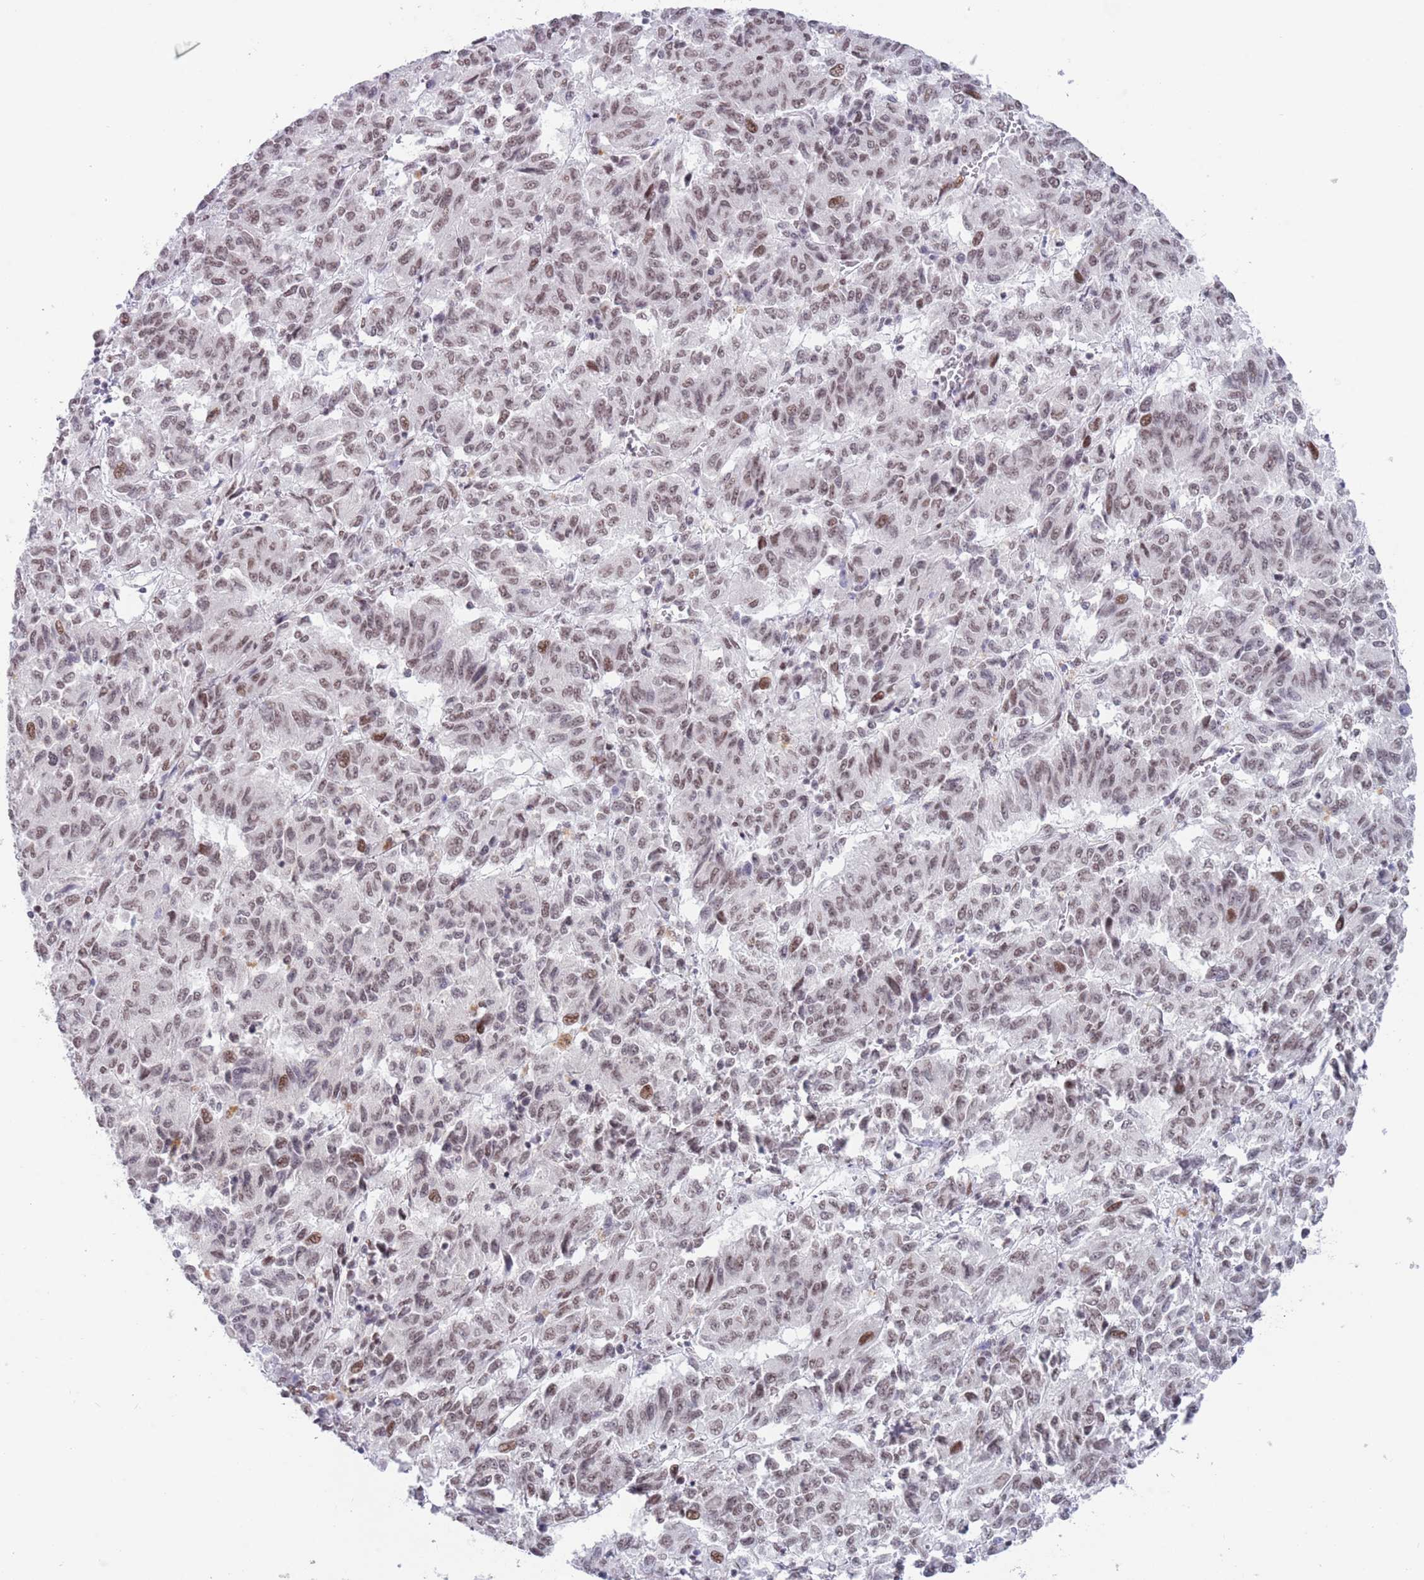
{"staining": {"intensity": "moderate", "quantity": ">75%", "location": "nuclear"}, "tissue": "melanoma", "cell_type": "Tumor cells", "image_type": "cancer", "snomed": [{"axis": "morphology", "description": "Malignant melanoma, Metastatic site"}, {"axis": "topography", "description": "Lung"}], "caption": "IHC of melanoma shows medium levels of moderate nuclear positivity in about >75% of tumor cells. Nuclei are stained in blue.", "gene": "ZNF382", "patient": {"sex": "male", "age": 64}}